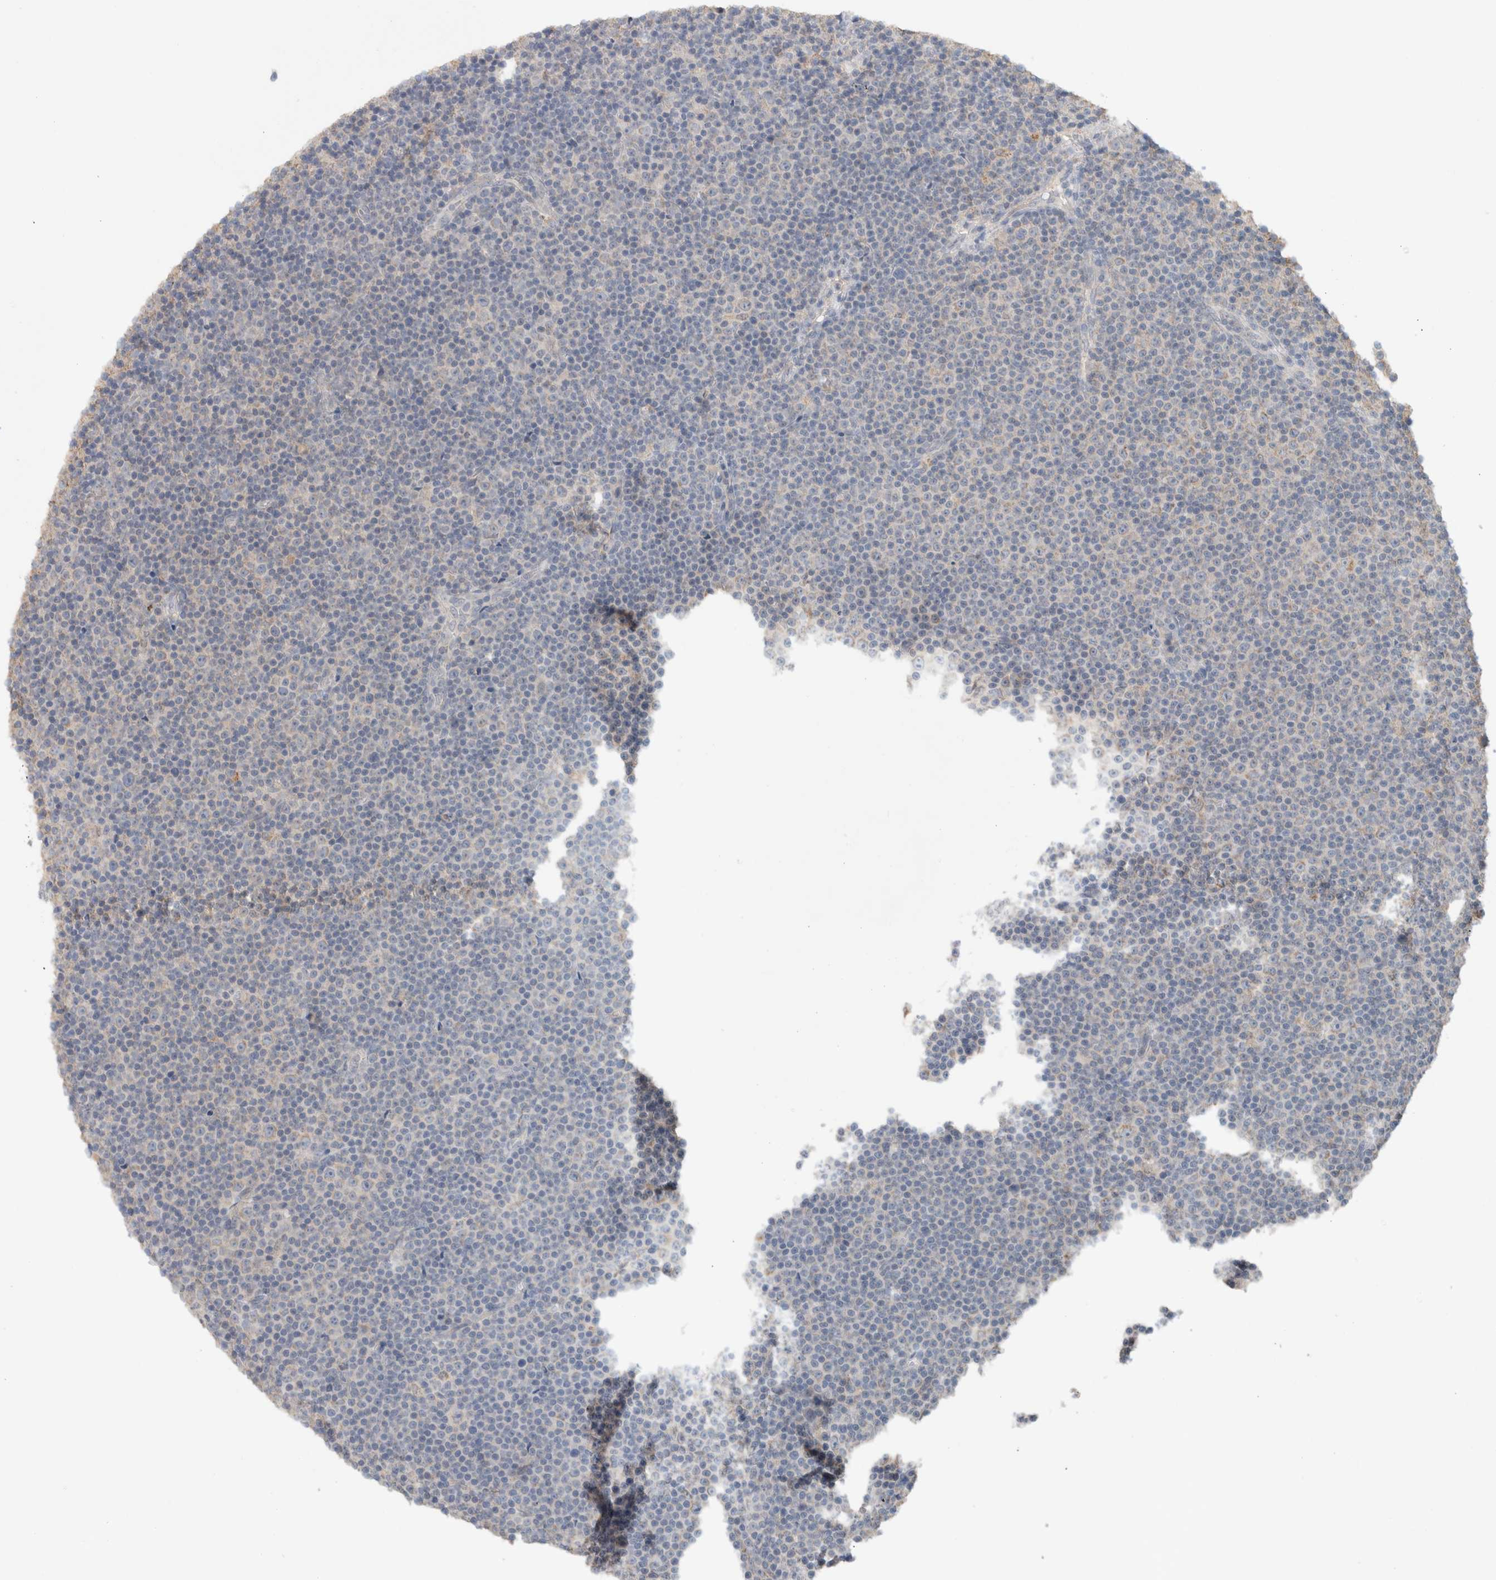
{"staining": {"intensity": "weak", "quantity": "<25%", "location": "cytoplasmic/membranous"}, "tissue": "lymphoma", "cell_type": "Tumor cells", "image_type": "cancer", "snomed": [{"axis": "morphology", "description": "Malignant lymphoma, non-Hodgkin's type, Low grade"}, {"axis": "topography", "description": "Lymph node"}], "caption": "Human lymphoma stained for a protein using immunohistochemistry (IHC) shows no expression in tumor cells.", "gene": "RAB14", "patient": {"sex": "female", "age": 67}}